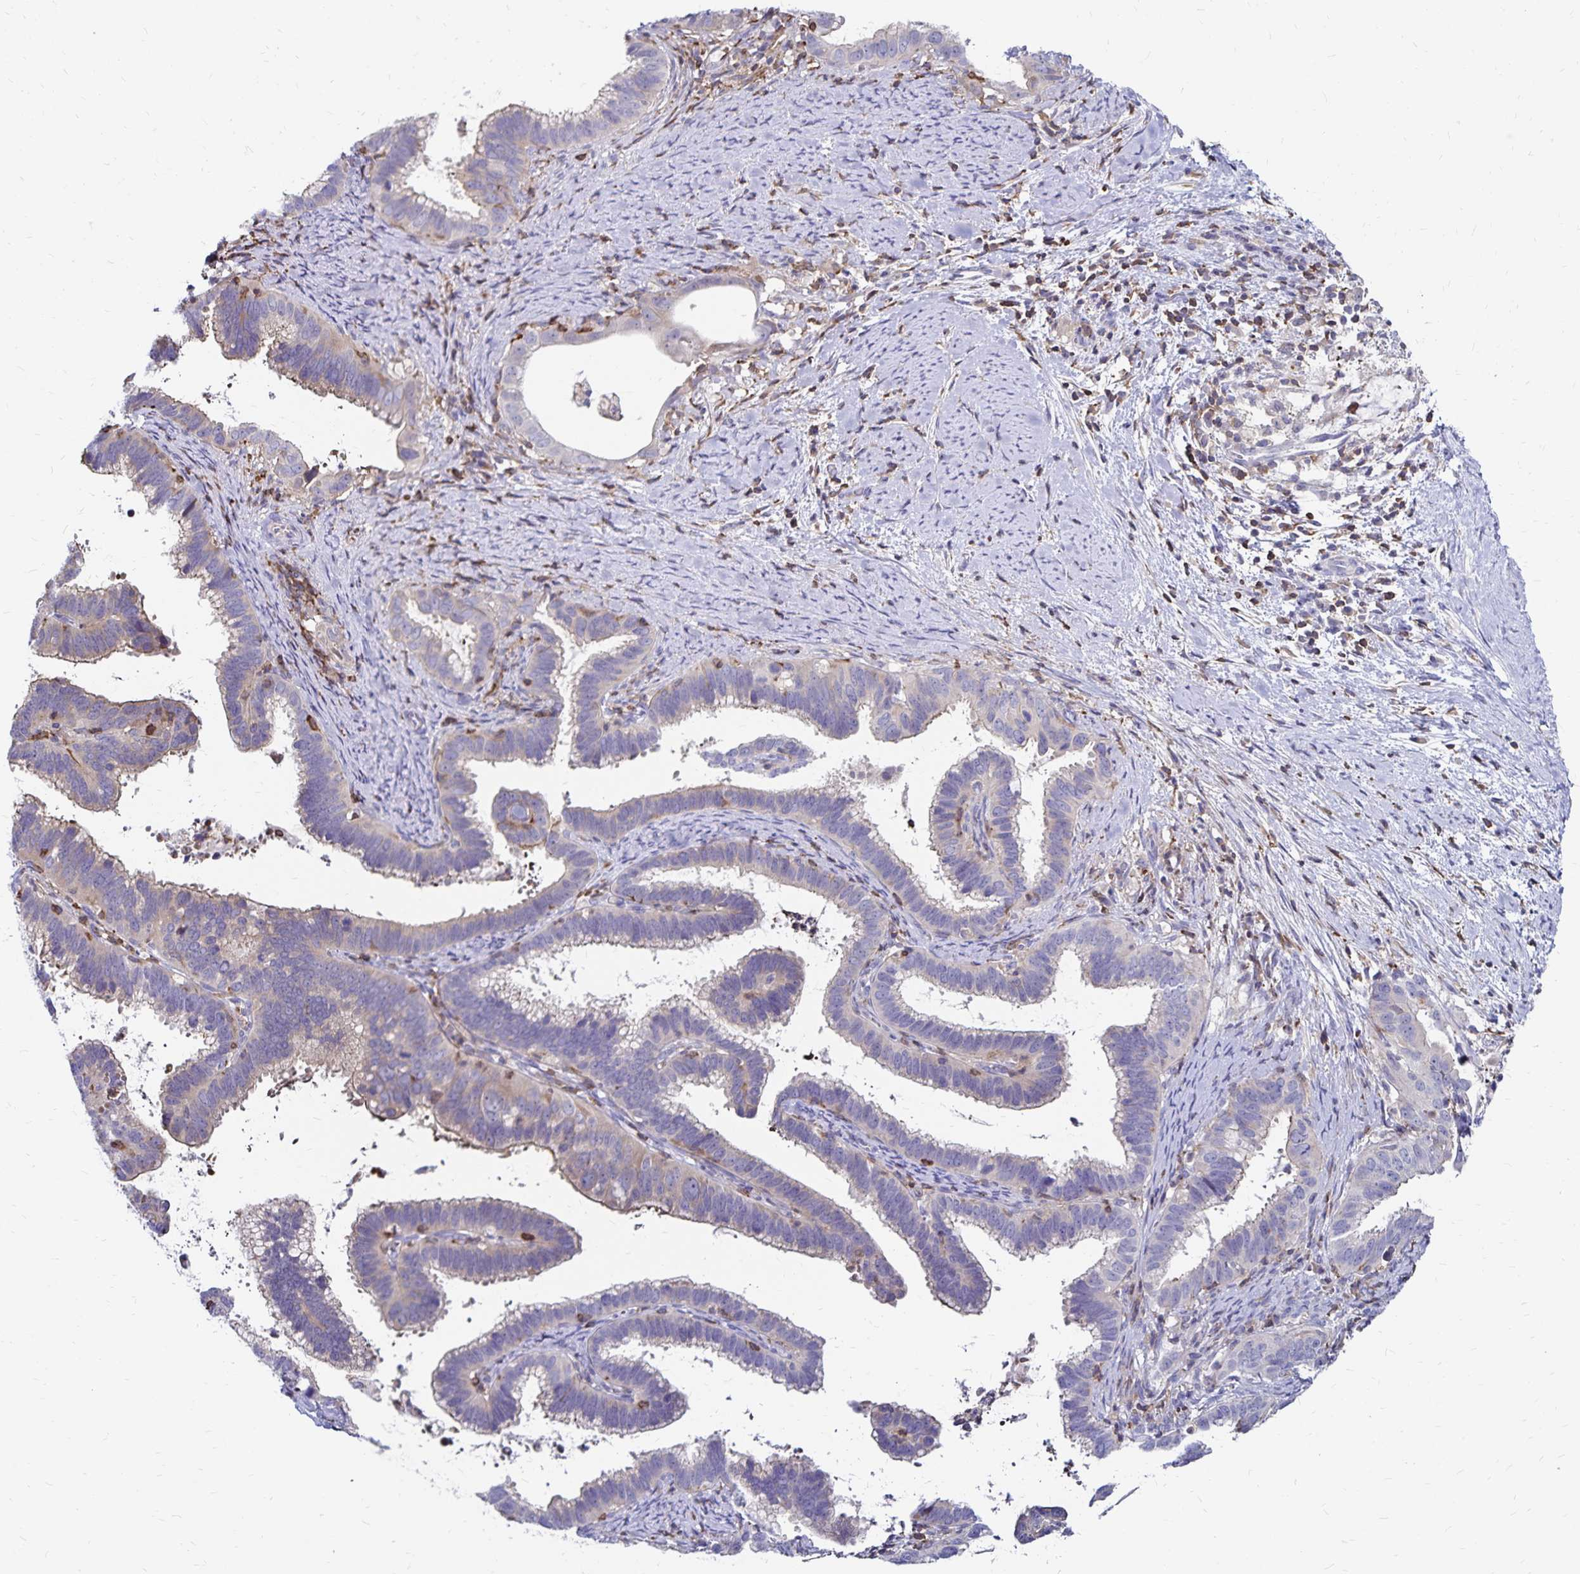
{"staining": {"intensity": "weak", "quantity": "25%-75%", "location": "cytoplasmic/membranous"}, "tissue": "cervical cancer", "cell_type": "Tumor cells", "image_type": "cancer", "snomed": [{"axis": "morphology", "description": "Adenocarcinoma, NOS"}, {"axis": "topography", "description": "Cervix"}], "caption": "Weak cytoplasmic/membranous positivity is seen in about 25%-75% of tumor cells in cervical cancer.", "gene": "NAGPA", "patient": {"sex": "female", "age": 61}}